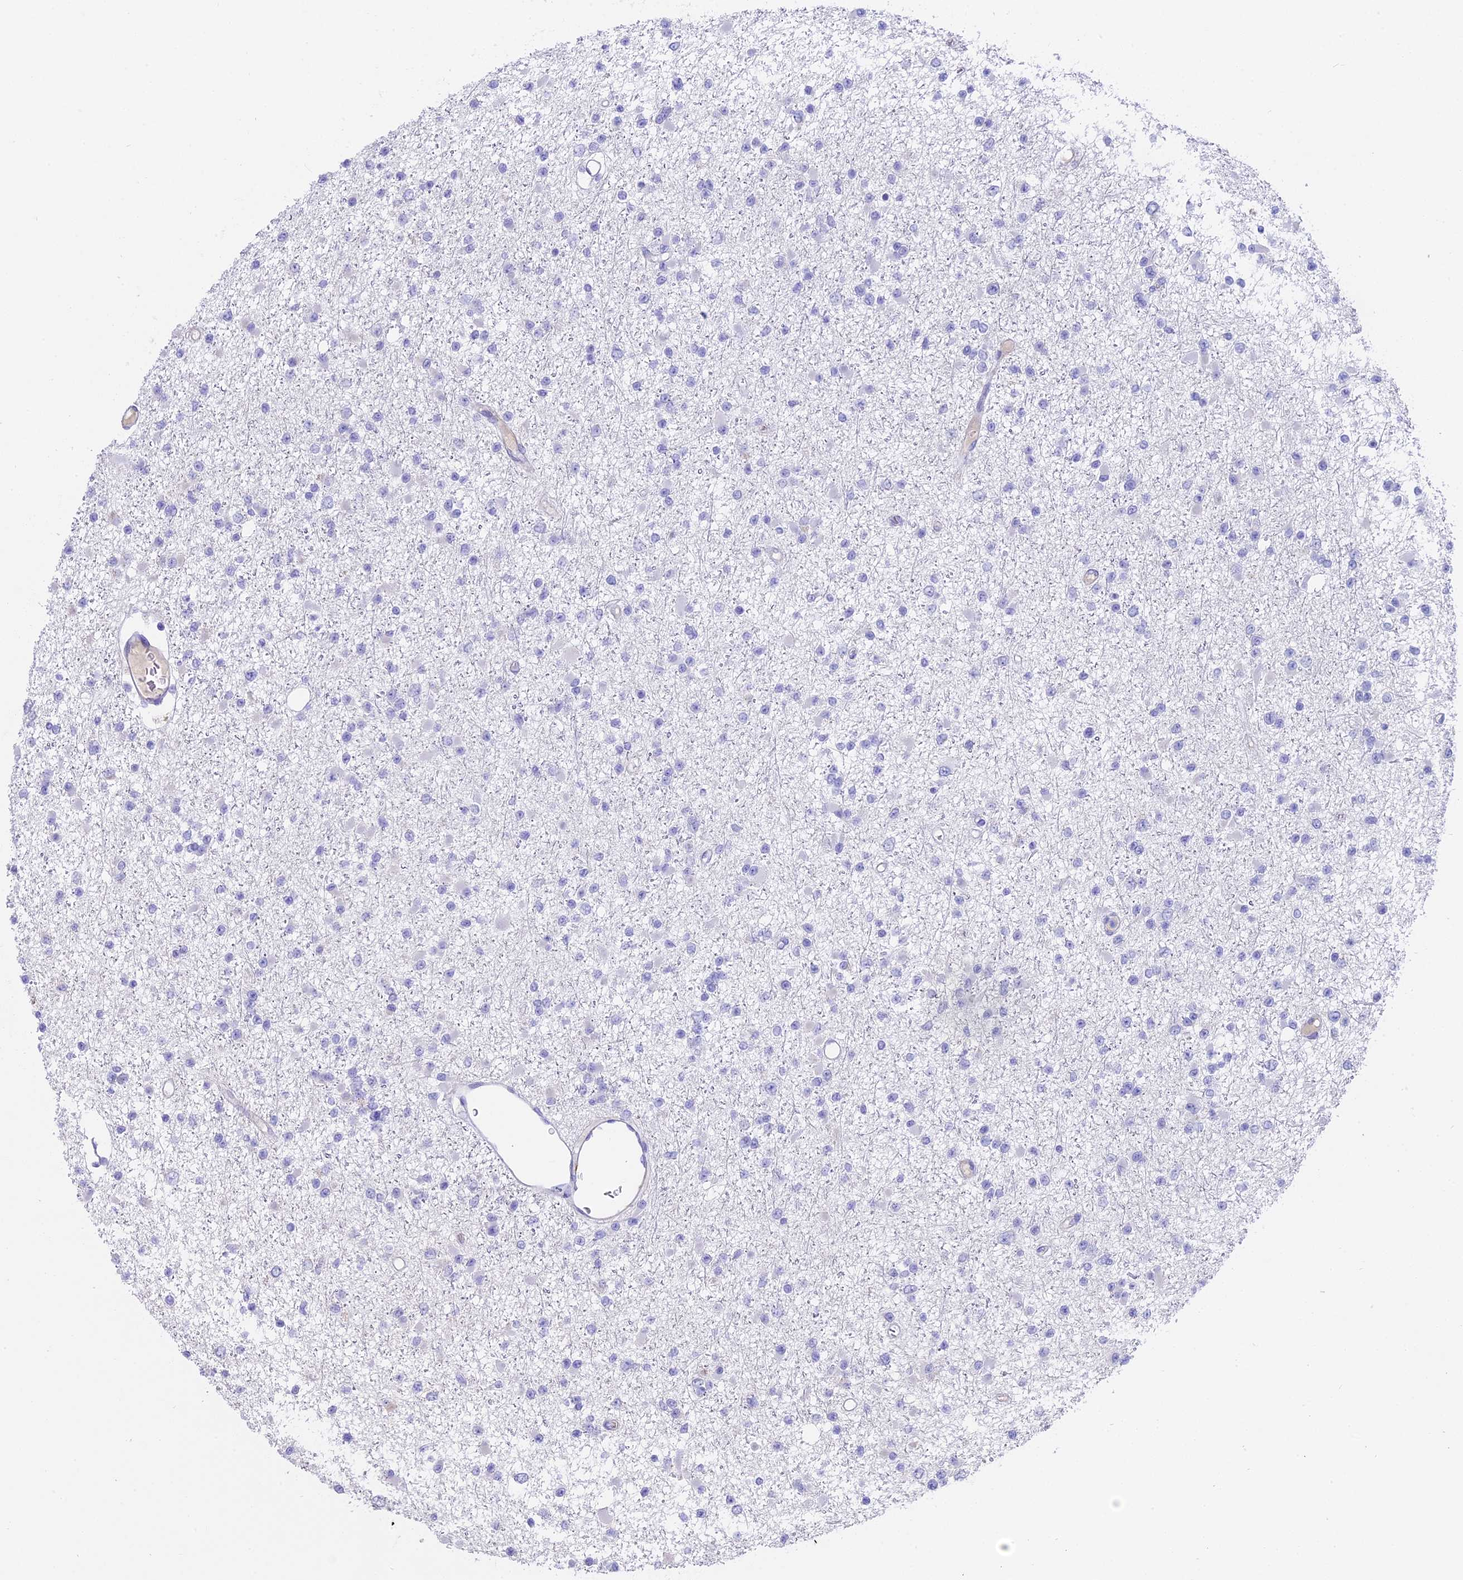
{"staining": {"intensity": "negative", "quantity": "none", "location": "none"}, "tissue": "glioma", "cell_type": "Tumor cells", "image_type": "cancer", "snomed": [{"axis": "morphology", "description": "Glioma, malignant, Low grade"}, {"axis": "topography", "description": "Brain"}], "caption": "The micrograph reveals no significant positivity in tumor cells of glioma.", "gene": "WFDC2", "patient": {"sex": "female", "age": 22}}